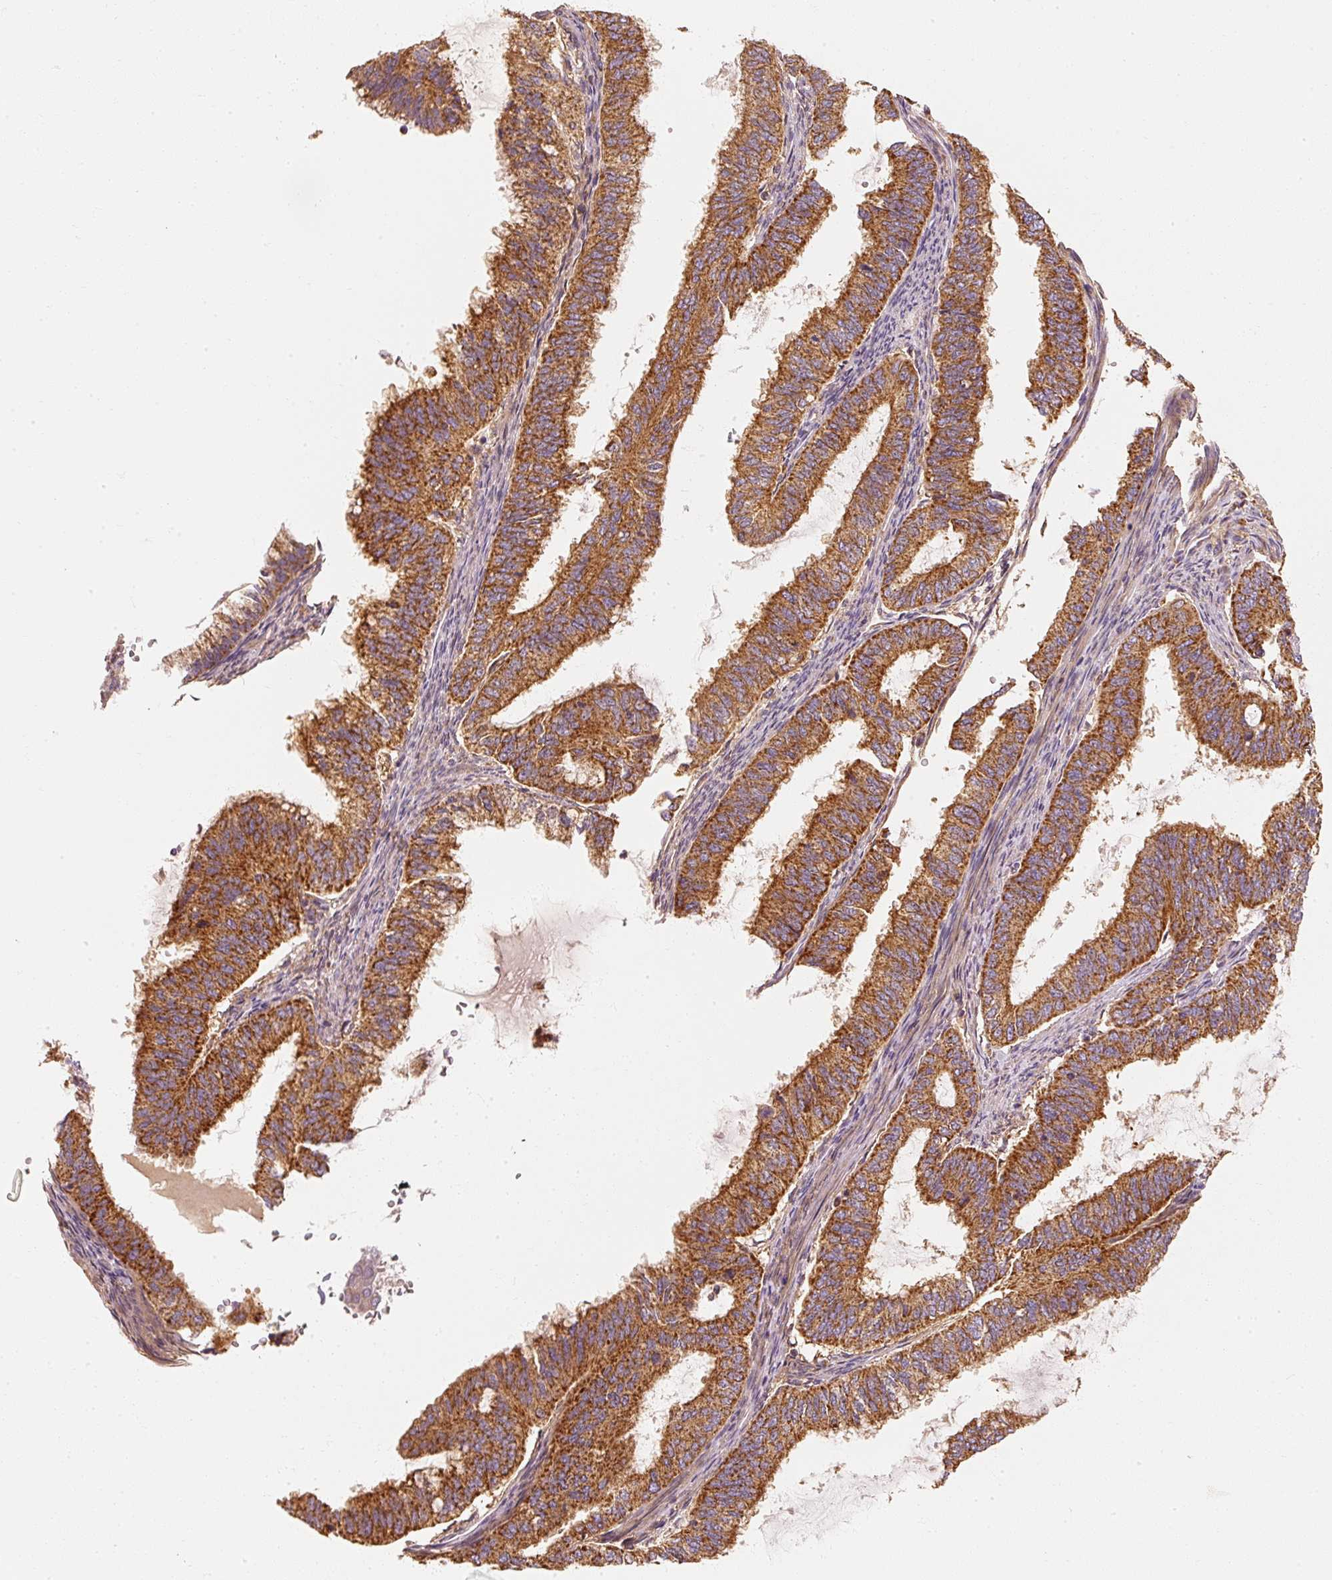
{"staining": {"intensity": "strong", "quantity": ">75%", "location": "cytoplasmic/membranous"}, "tissue": "endometrial cancer", "cell_type": "Tumor cells", "image_type": "cancer", "snomed": [{"axis": "morphology", "description": "Adenocarcinoma, NOS"}, {"axis": "topography", "description": "Endometrium"}], "caption": "This is a histology image of IHC staining of endometrial cancer (adenocarcinoma), which shows strong staining in the cytoplasmic/membranous of tumor cells.", "gene": "TOMM40", "patient": {"sex": "female", "age": 51}}